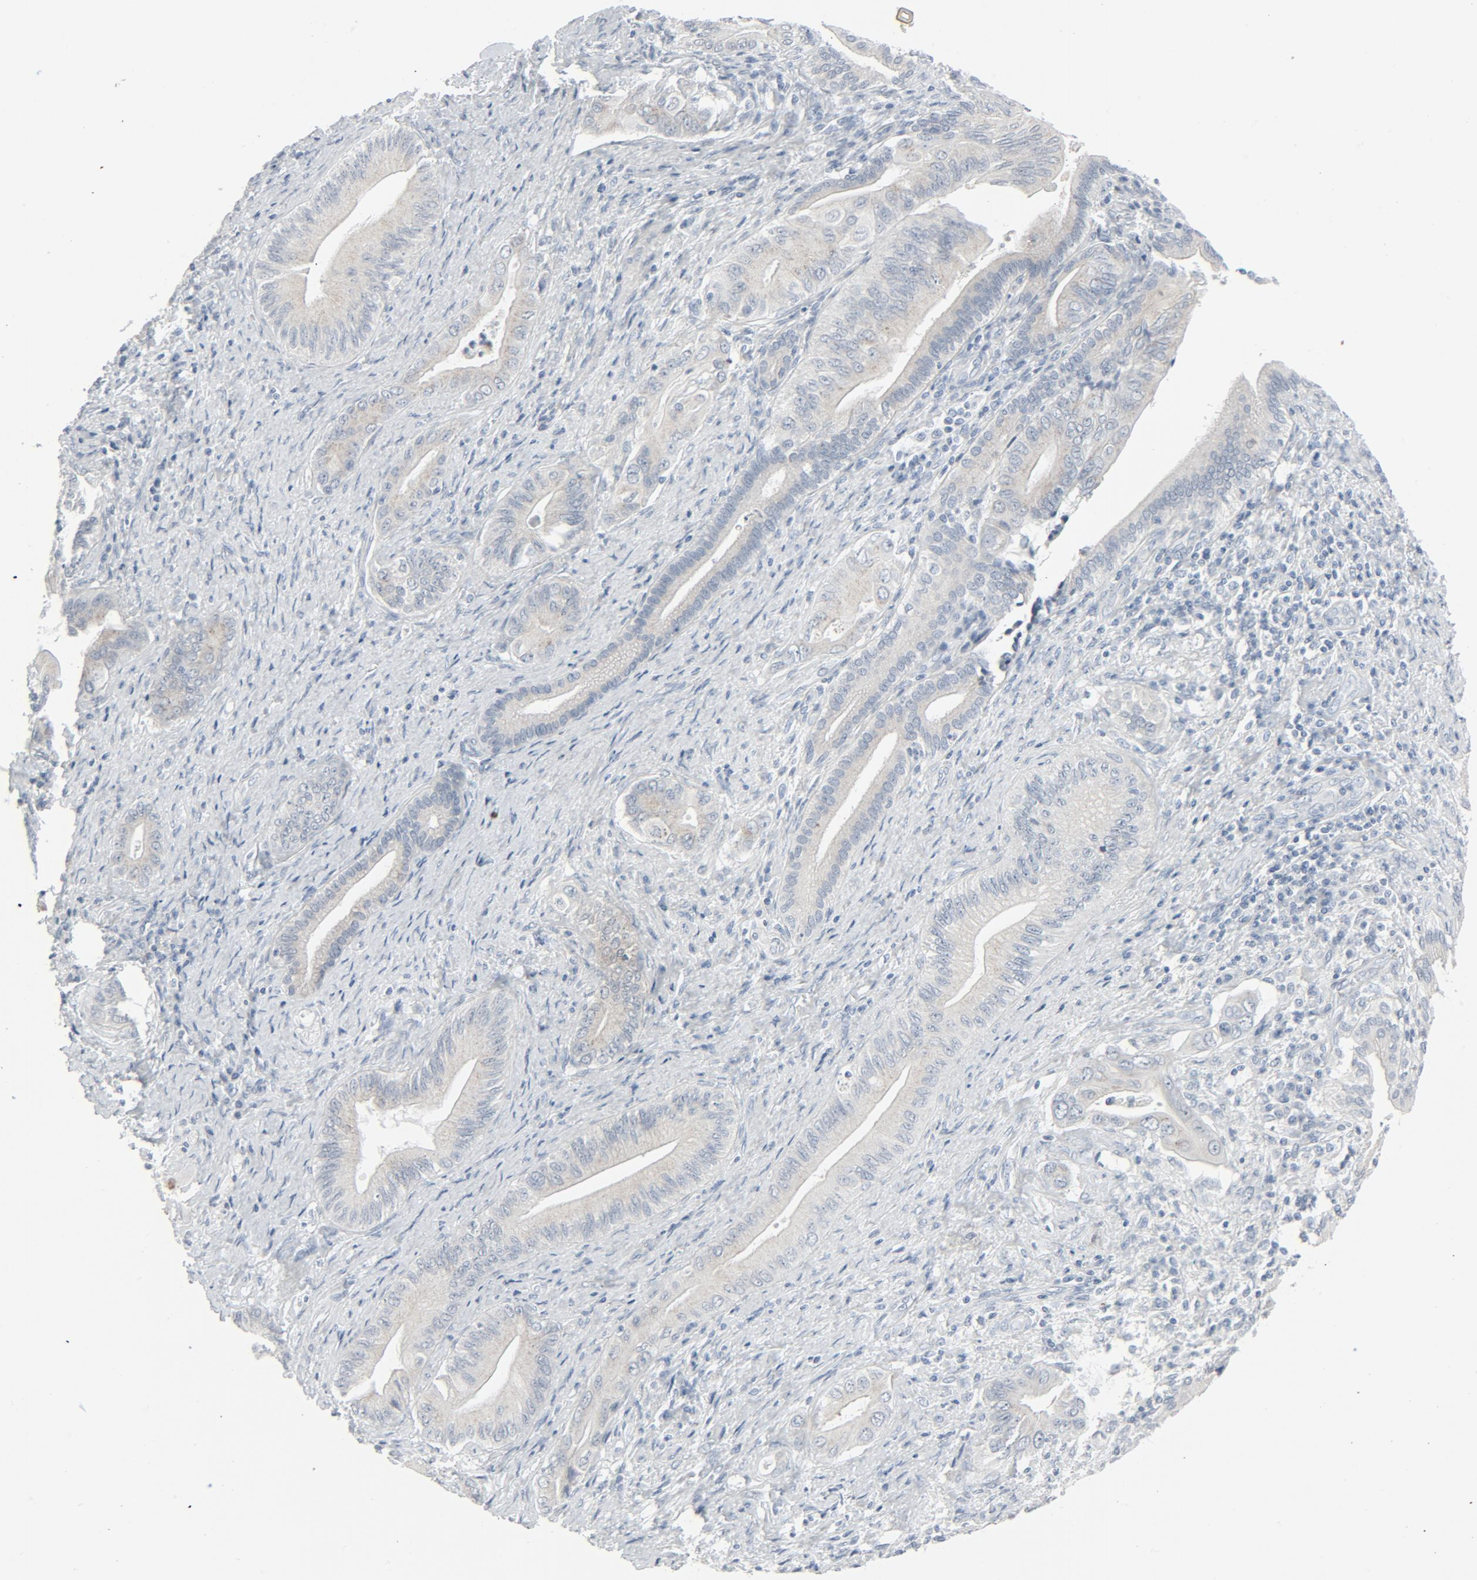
{"staining": {"intensity": "weak", "quantity": "<25%", "location": "cytoplasmic/membranous"}, "tissue": "liver cancer", "cell_type": "Tumor cells", "image_type": "cancer", "snomed": [{"axis": "morphology", "description": "Cholangiocarcinoma"}, {"axis": "topography", "description": "Liver"}], "caption": "Cholangiocarcinoma (liver) was stained to show a protein in brown. There is no significant positivity in tumor cells.", "gene": "FGFR3", "patient": {"sex": "male", "age": 58}}